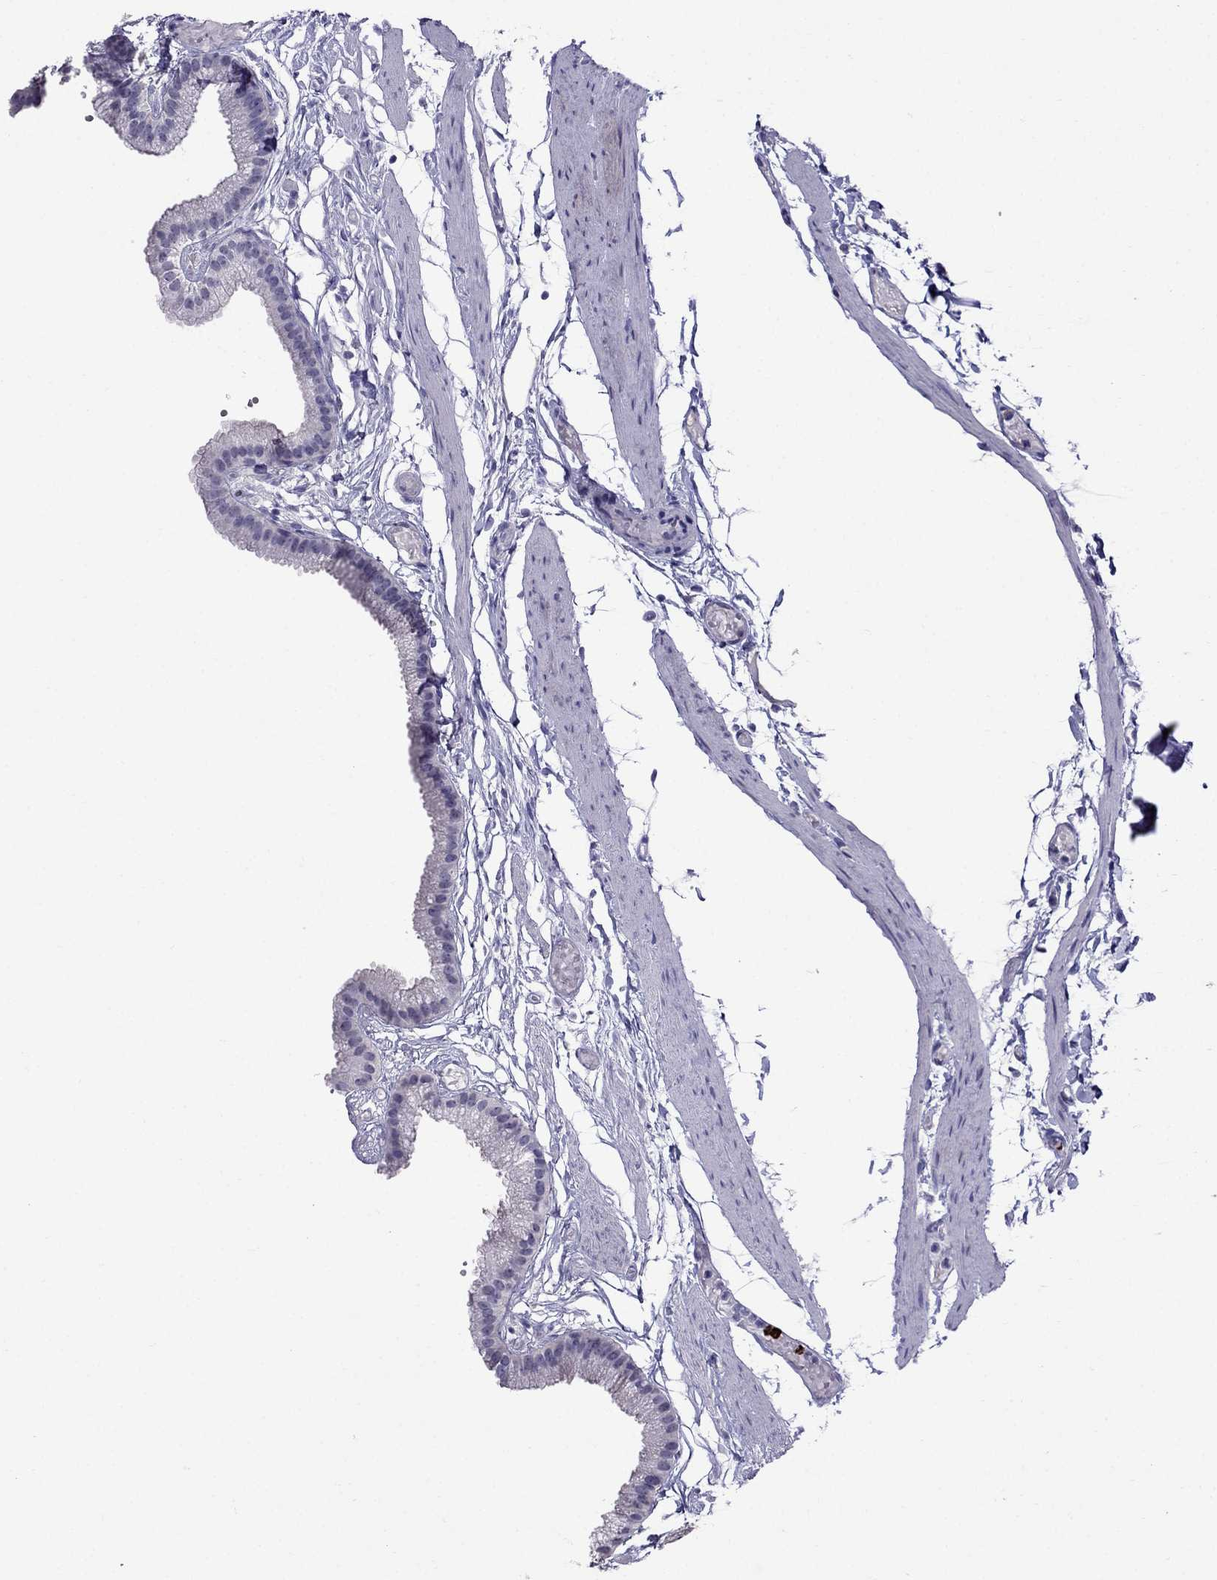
{"staining": {"intensity": "negative", "quantity": "none", "location": "none"}, "tissue": "gallbladder", "cell_type": "Glandular cells", "image_type": "normal", "snomed": [{"axis": "morphology", "description": "Normal tissue, NOS"}, {"axis": "topography", "description": "Gallbladder"}], "caption": "This is an immunohistochemistry (IHC) image of benign gallbladder. There is no expression in glandular cells.", "gene": "OLFM4", "patient": {"sex": "female", "age": 45}}